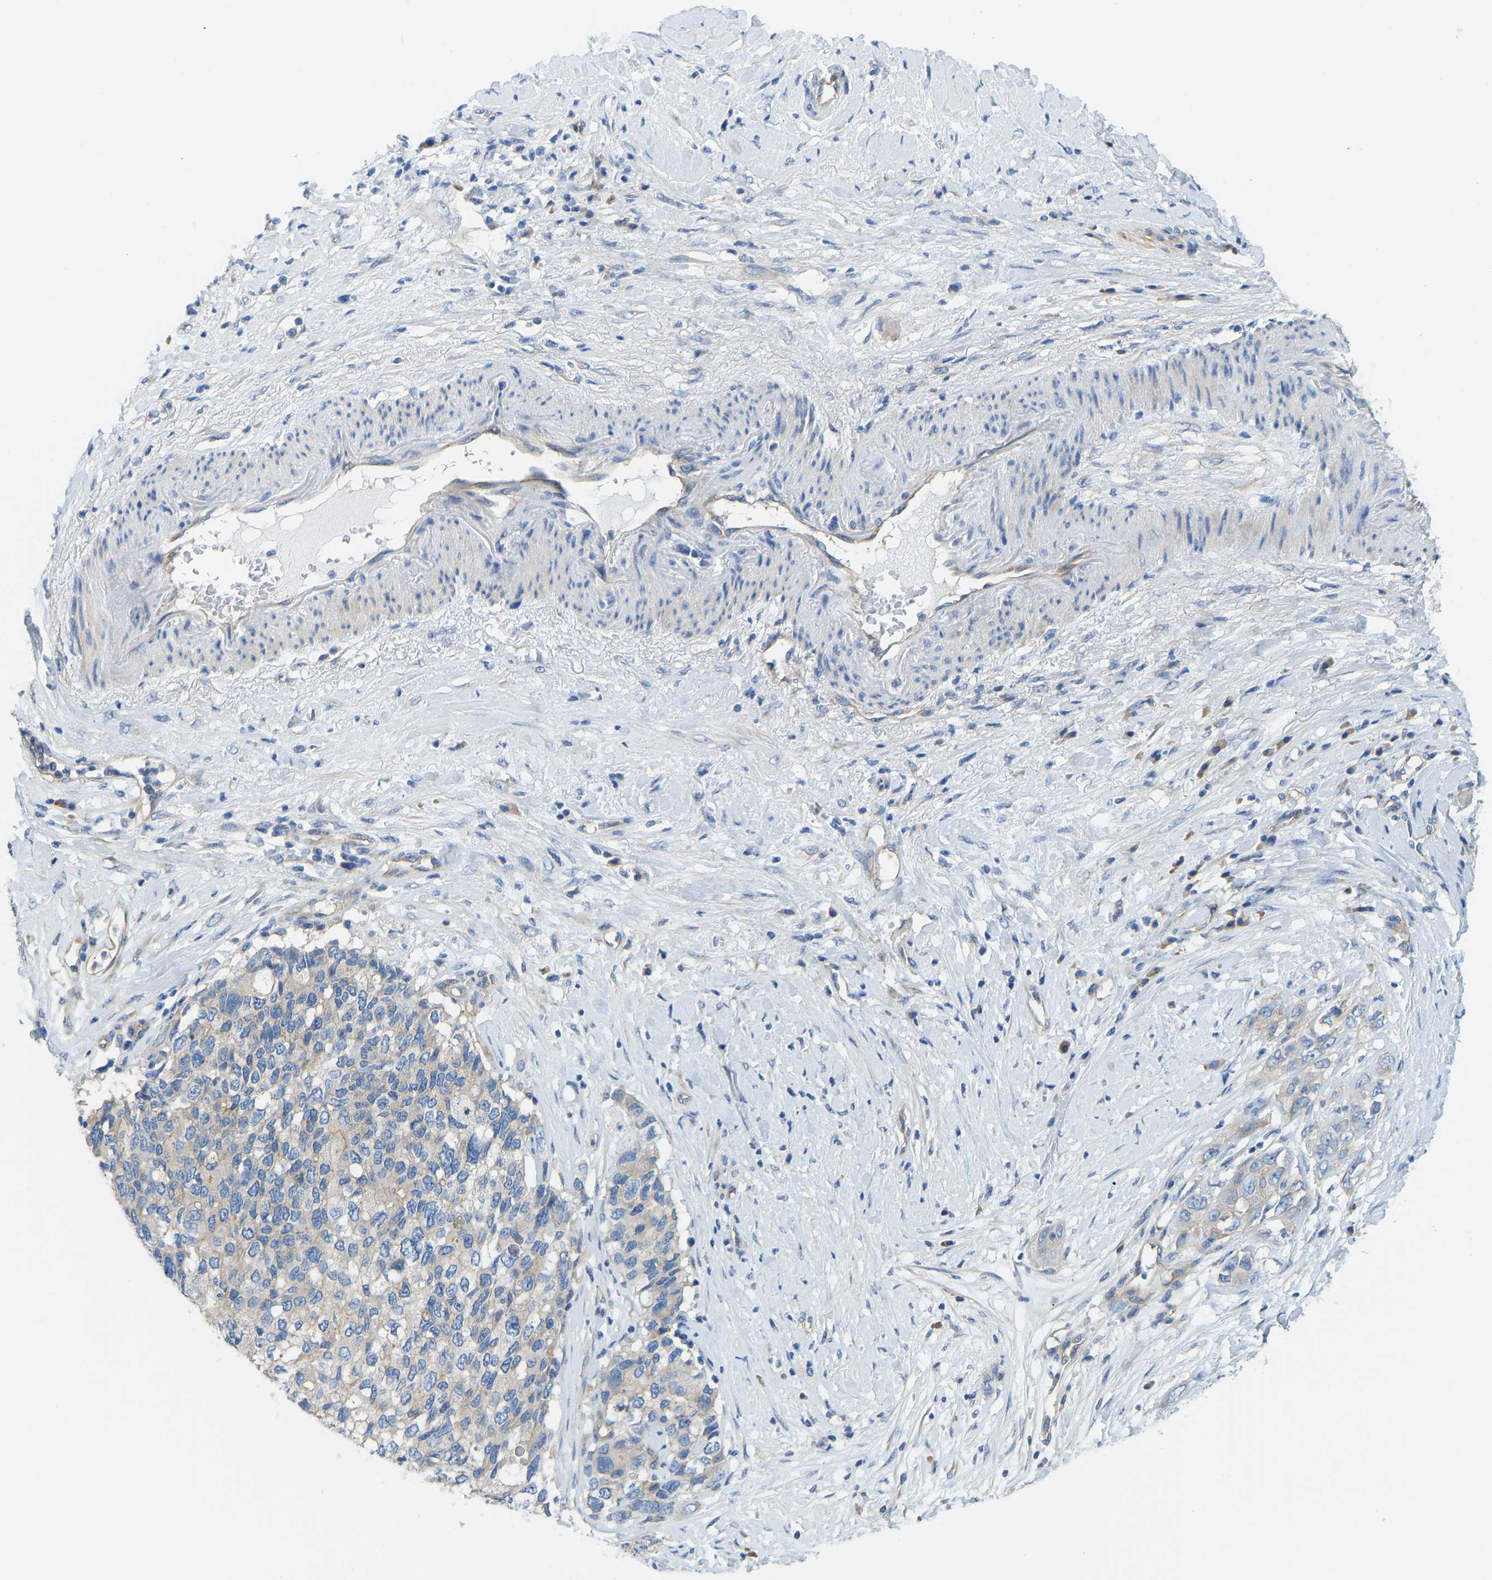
{"staining": {"intensity": "moderate", "quantity": "<25%", "location": "cytoplasmic/membranous"}, "tissue": "pancreatic cancer", "cell_type": "Tumor cells", "image_type": "cancer", "snomed": [{"axis": "morphology", "description": "Adenocarcinoma, NOS"}, {"axis": "topography", "description": "Pancreas"}], "caption": "Brown immunohistochemical staining in adenocarcinoma (pancreatic) reveals moderate cytoplasmic/membranous staining in approximately <25% of tumor cells. (DAB IHC, brown staining for protein, blue staining for nuclei).", "gene": "CHAD", "patient": {"sex": "female", "age": 56}}